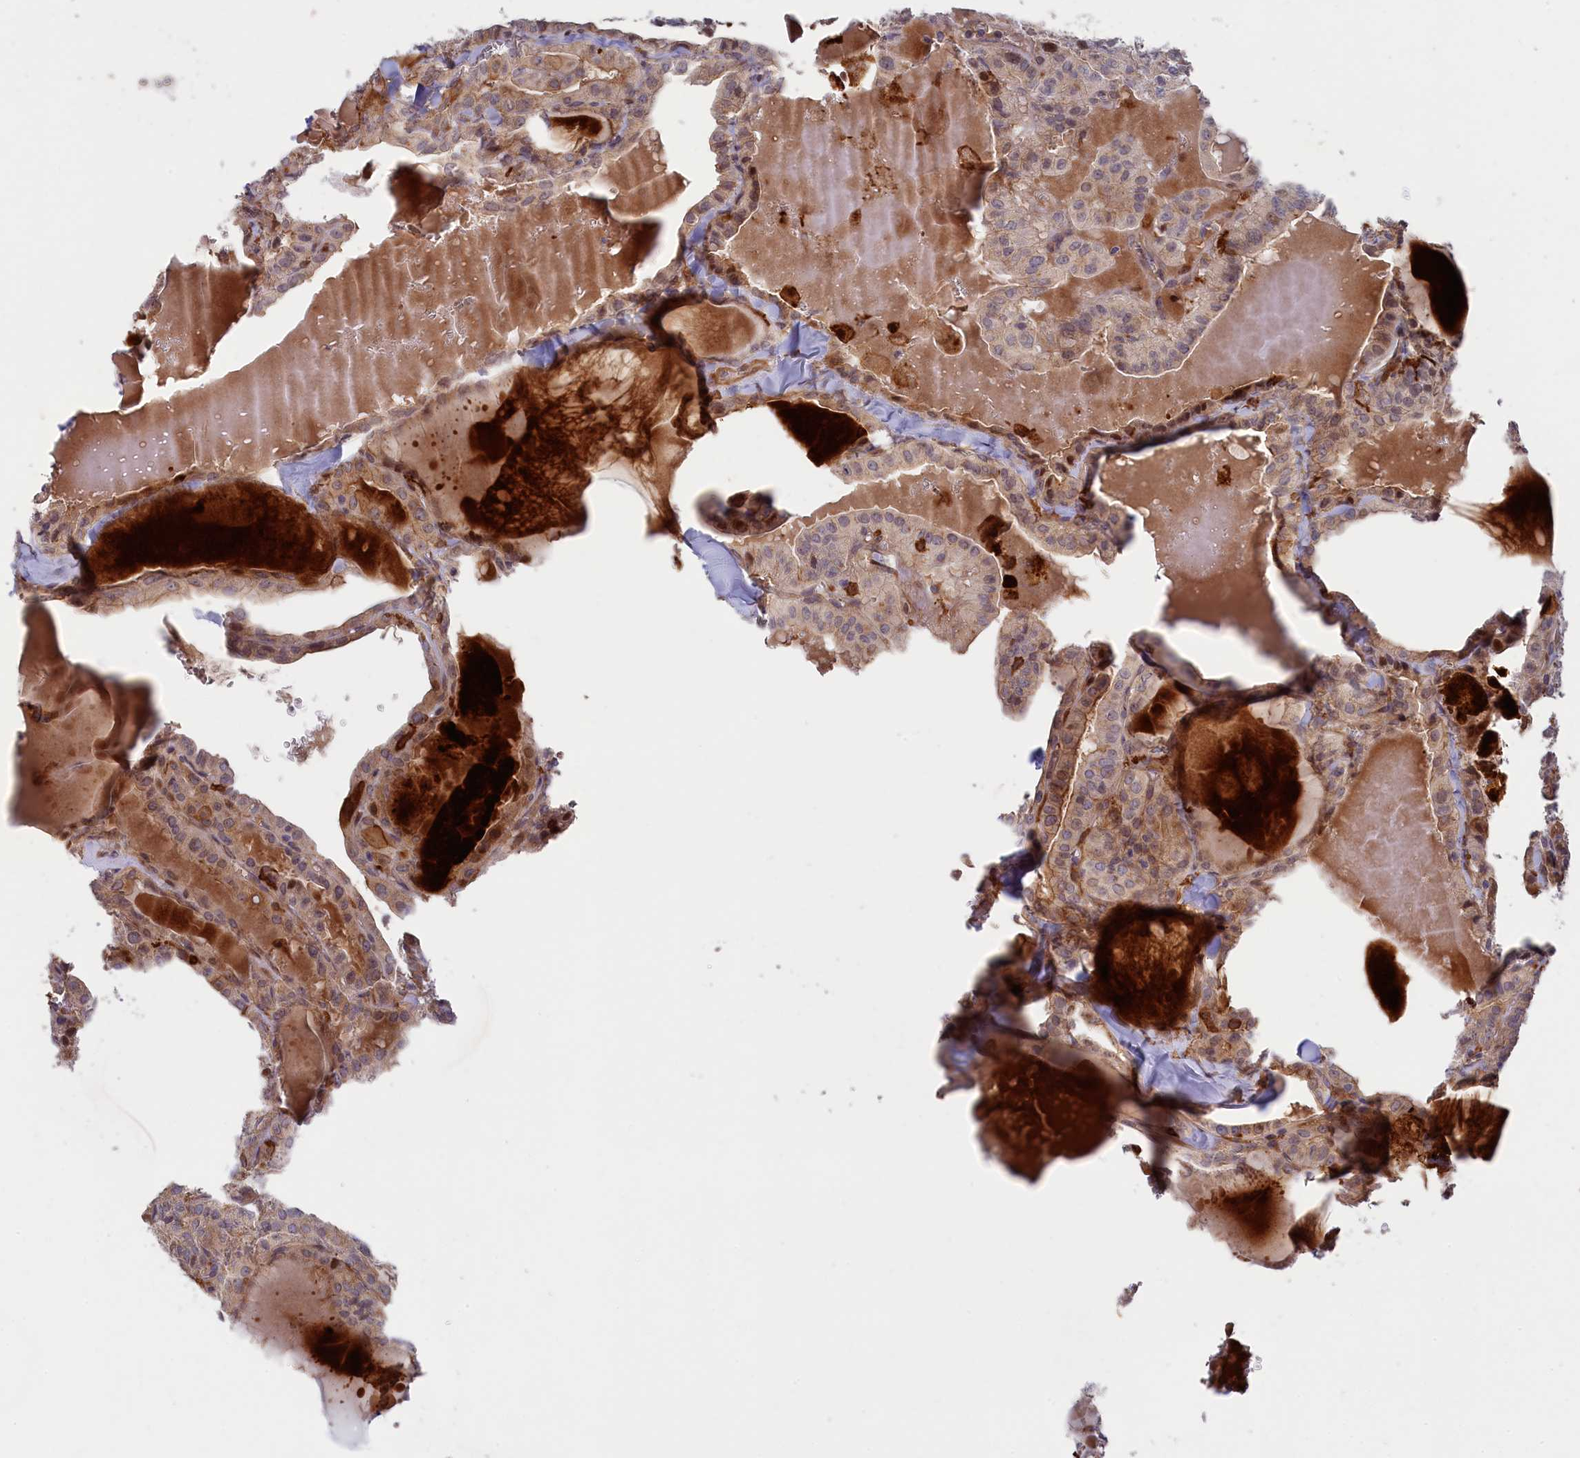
{"staining": {"intensity": "moderate", "quantity": "<25%", "location": "cytoplasmic/membranous"}, "tissue": "thyroid cancer", "cell_type": "Tumor cells", "image_type": "cancer", "snomed": [{"axis": "morphology", "description": "Papillary adenocarcinoma, NOS"}, {"axis": "topography", "description": "Thyroid gland"}], "caption": "DAB immunohistochemical staining of thyroid papillary adenocarcinoma exhibits moderate cytoplasmic/membranous protein positivity in about <25% of tumor cells.", "gene": "FERMT1", "patient": {"sex": "male", "age": 52}}